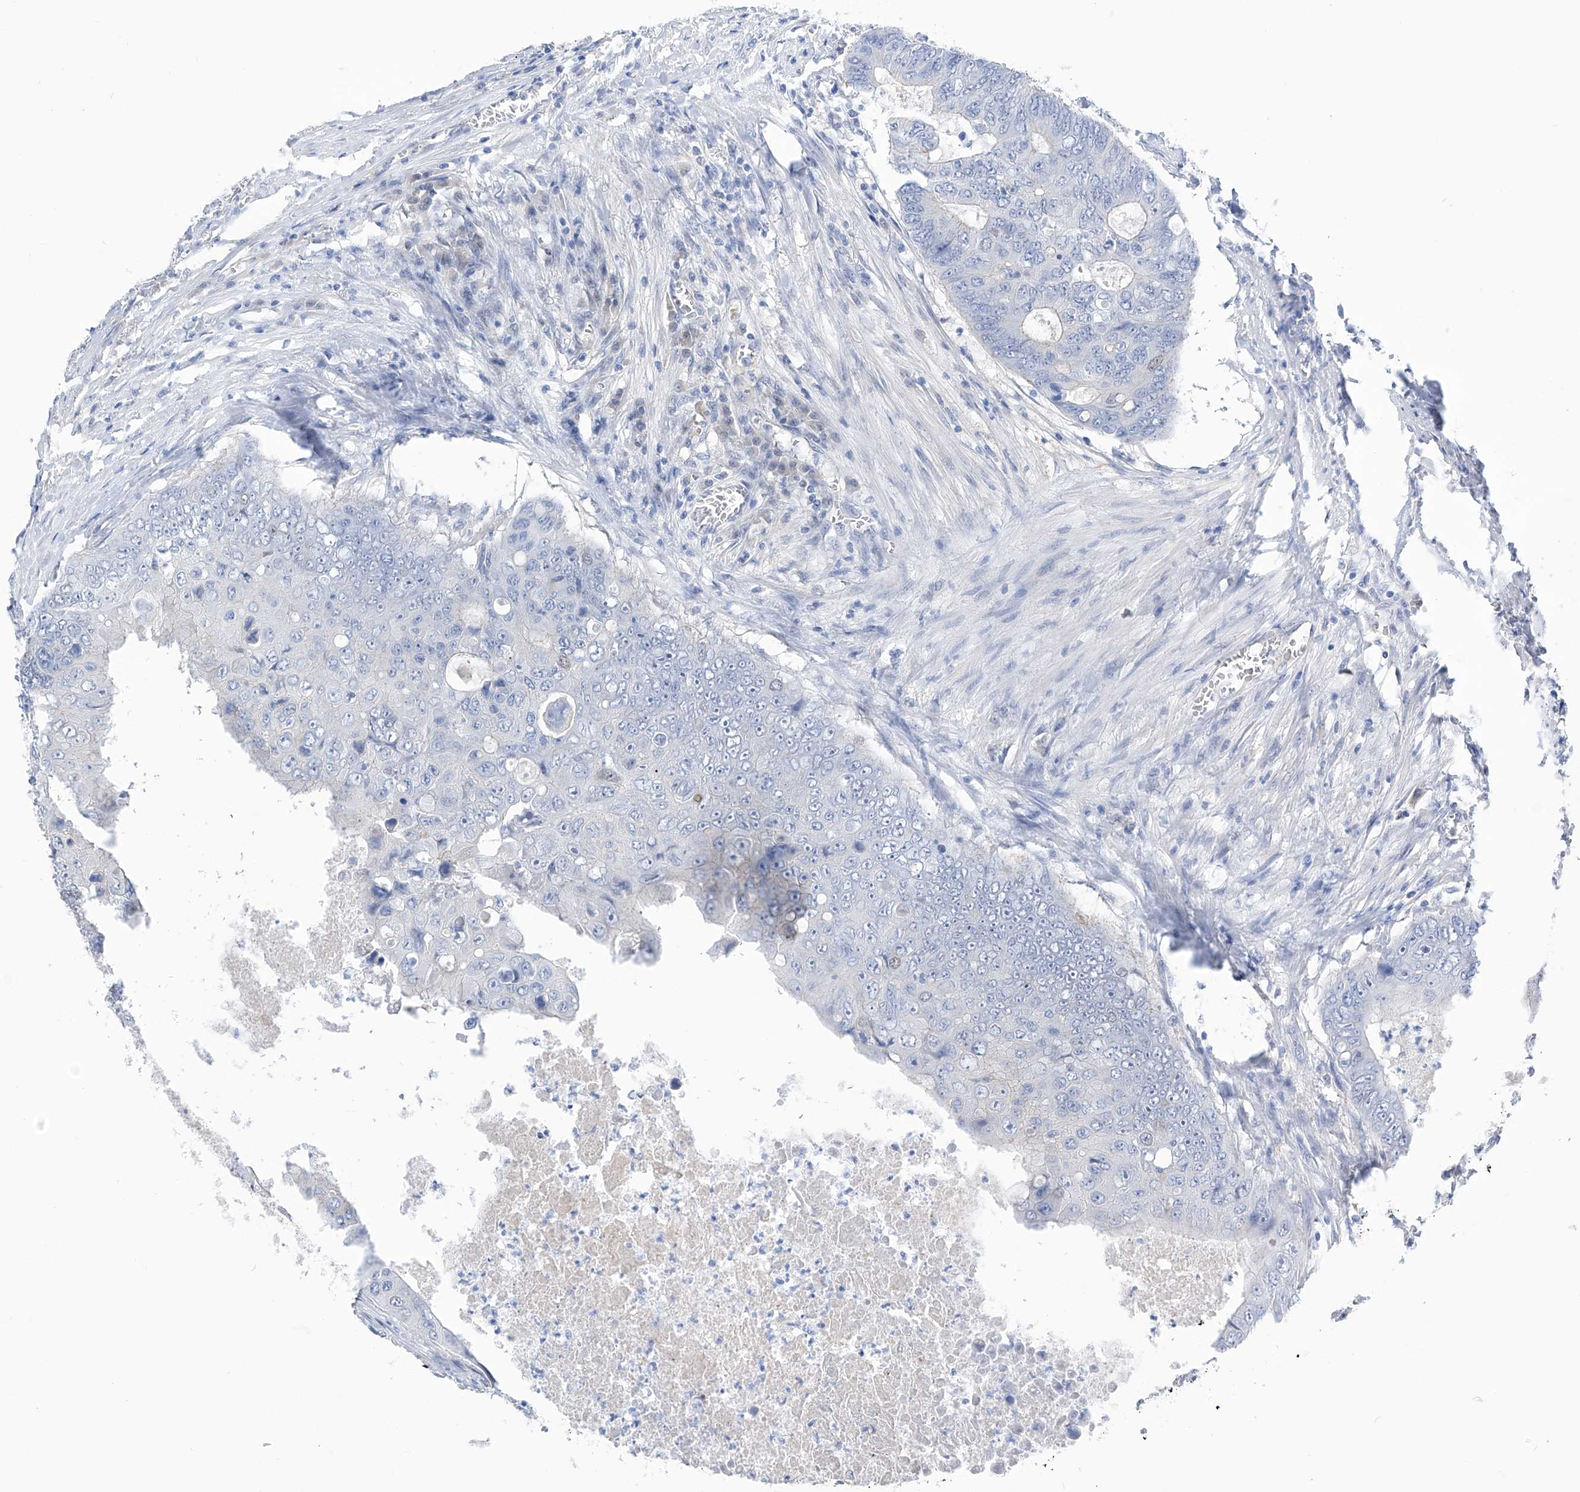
{"staining": {"intensity": "negative", "quantity": "none", "location": "none"}, "tissue": "colorectal cancer", "cell_type": "Tumor cells", "image_type": "cancer", "snomed": [{"axis": "morphology", "description": "Adenocarcinoma, NOS"}, {"axis": "topography", "description": "Colon"}], "caption": "There is no significant staining in tumor cells of adenocarcinoma (colorectal). The staining was performed using DAB (3,3'-diaminobenzidine) to visualize the protein expression in brown, while the nuclei were stained in blue with hematoxylin (Magnification: 20x).", "gene": "PGM3", "patient": {"sex": "male", "age": 87}}